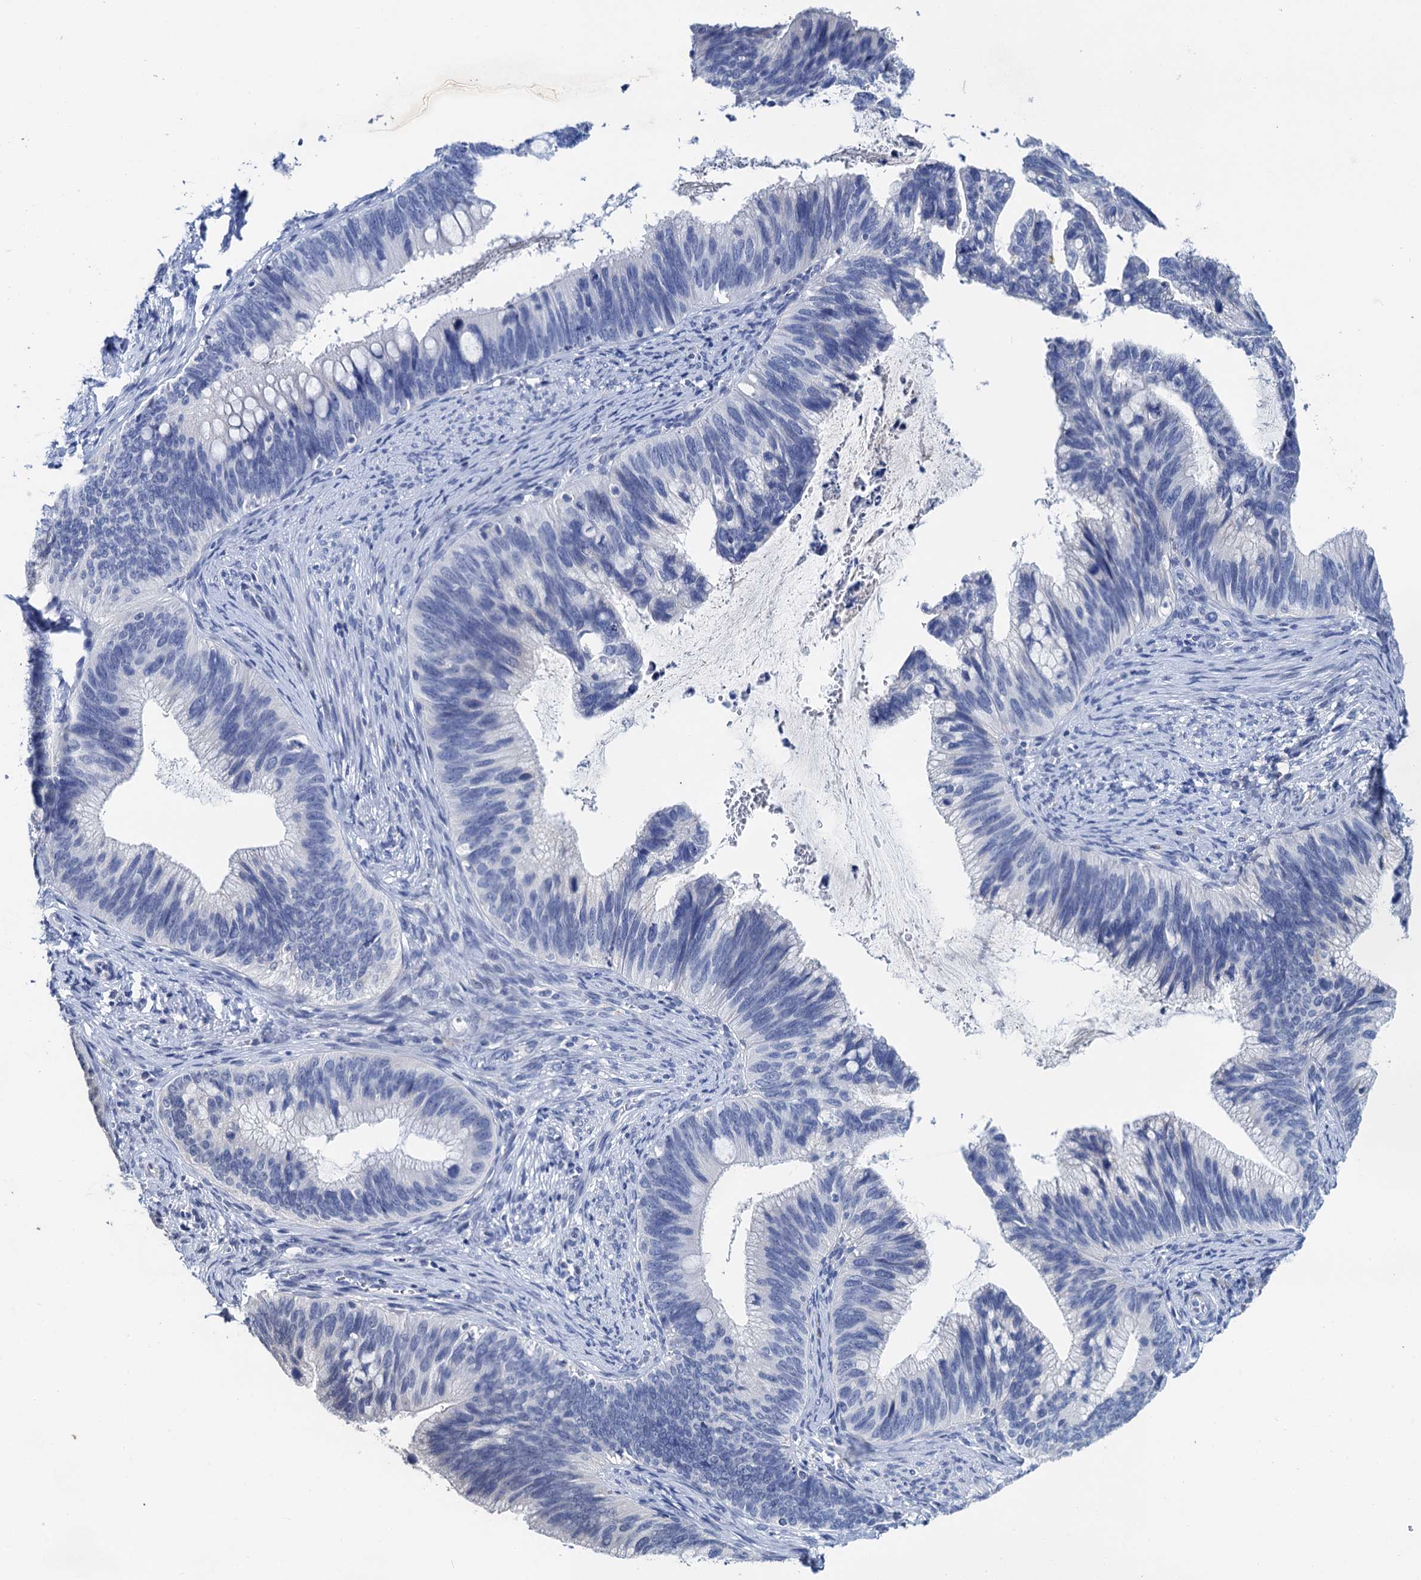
{"staining": {"intensity": "negative", "quantity": "none", "location": "none"}, "tissue": "cervical cancer", "cell_type": "Tumor cells", "image_type": "cancer", "snomed": [{"axis": "morphology", "description": "Adenocarcinoma, NOS"}, {"axis": "topography", "description": "Cervix"}], "caption": "This is an immunohistochemistry histopathology image of human cervical cancer (adenocarcinoma). There is no positivity in tumor cells.", "gene": "LYPD3", "patient": {"sex": "female", "age": 42}}